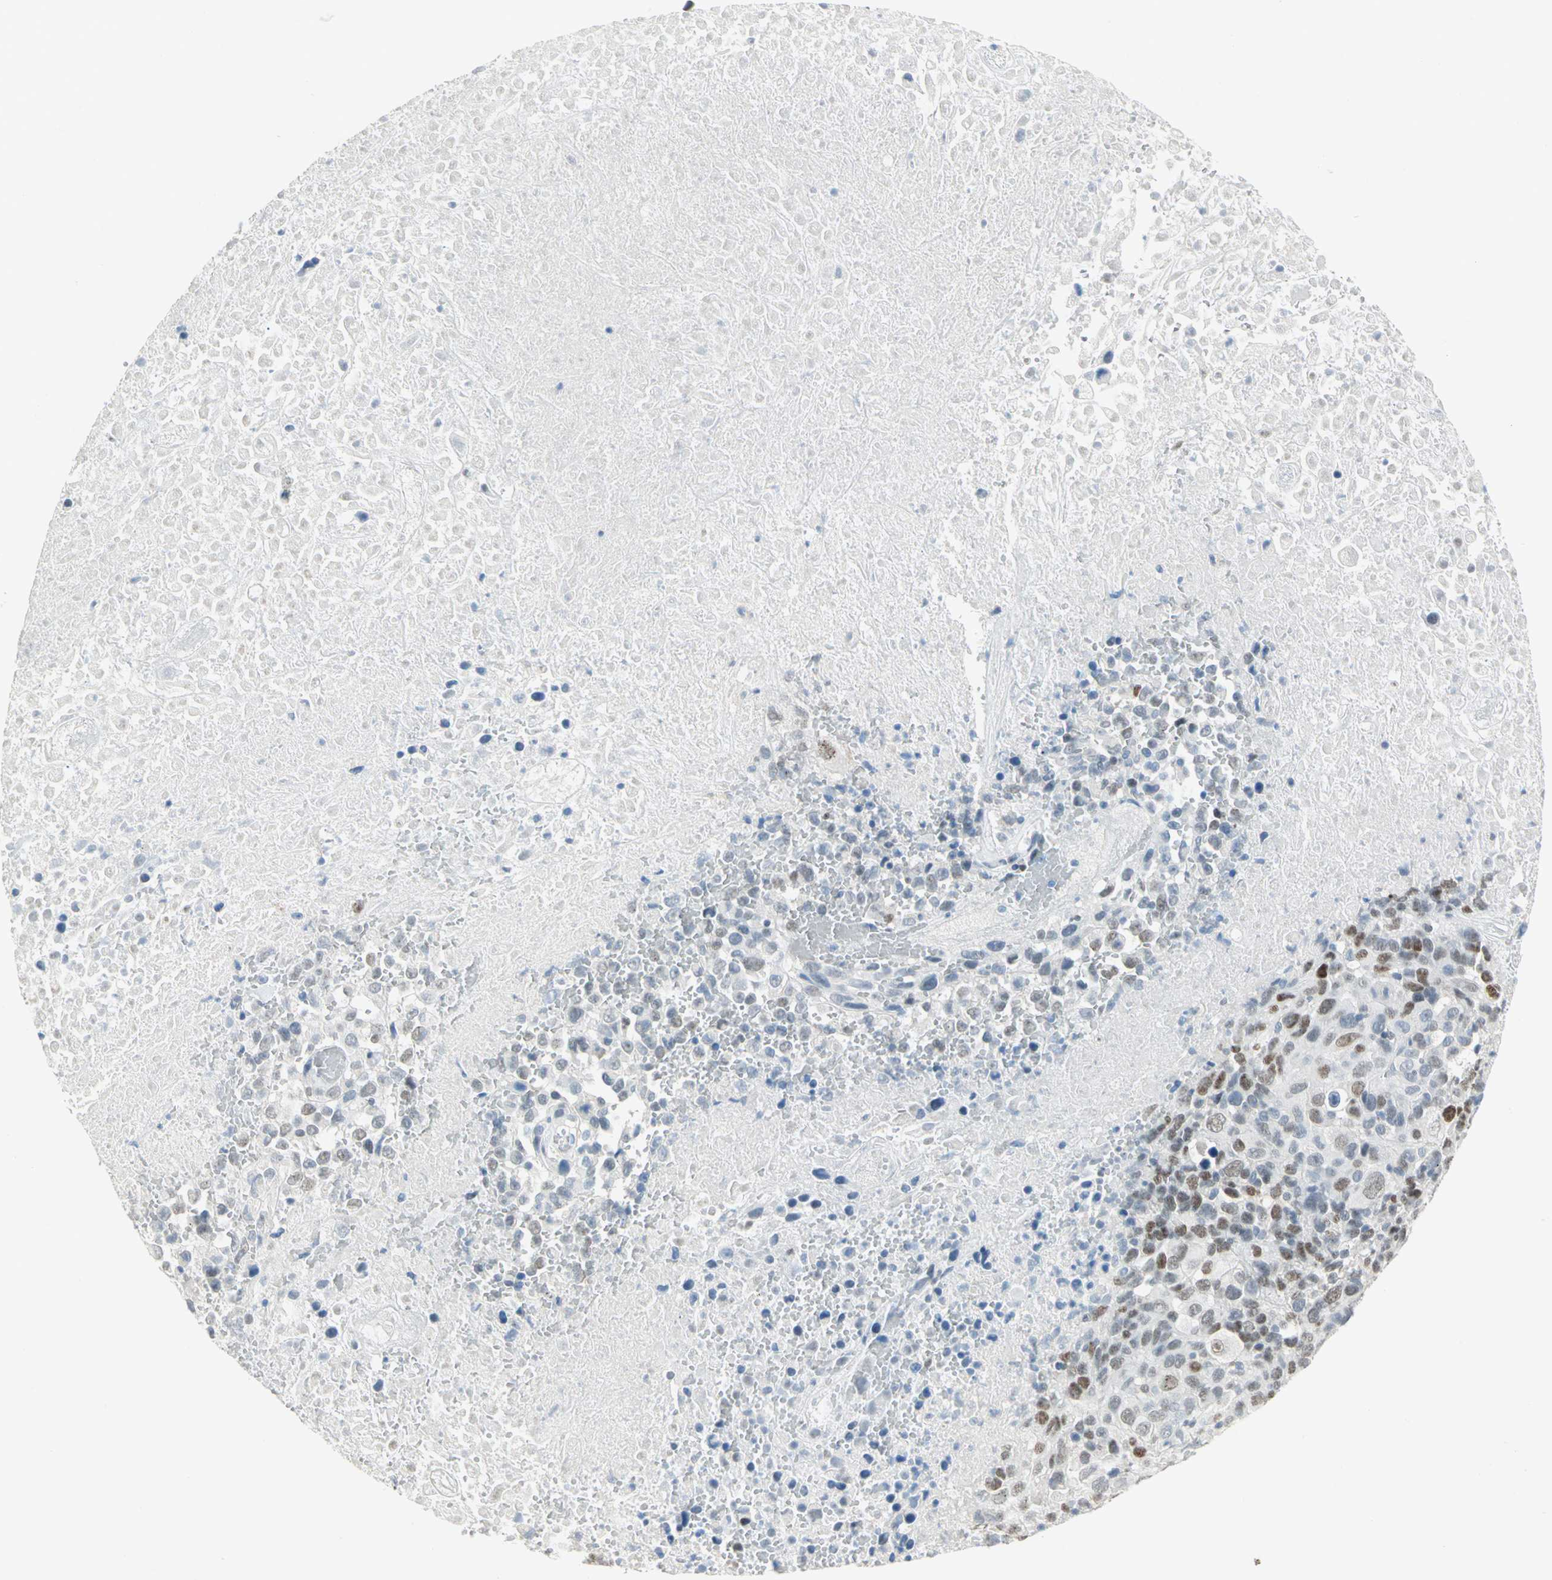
{"staining": {"intensity": "moderate", "quantity": ">75%", "location": "nuclear"}, "tissue": "melanoma", "cell_type": "Tumor cells", "image_type": "cancer", "snomed": [{"axis": "morphology", "description": "Malignant melanoma, Metastatic site"}, {"axis": "topography", "description": "Cerebral cortex"}], "caption": "An image of melanoma stained for a protein displays moderate nuclear brown staining in tumor cells. Nuclei are stained in blue.", "gene": "NAB2", "patient": {"sex": "female", "age": 52}}